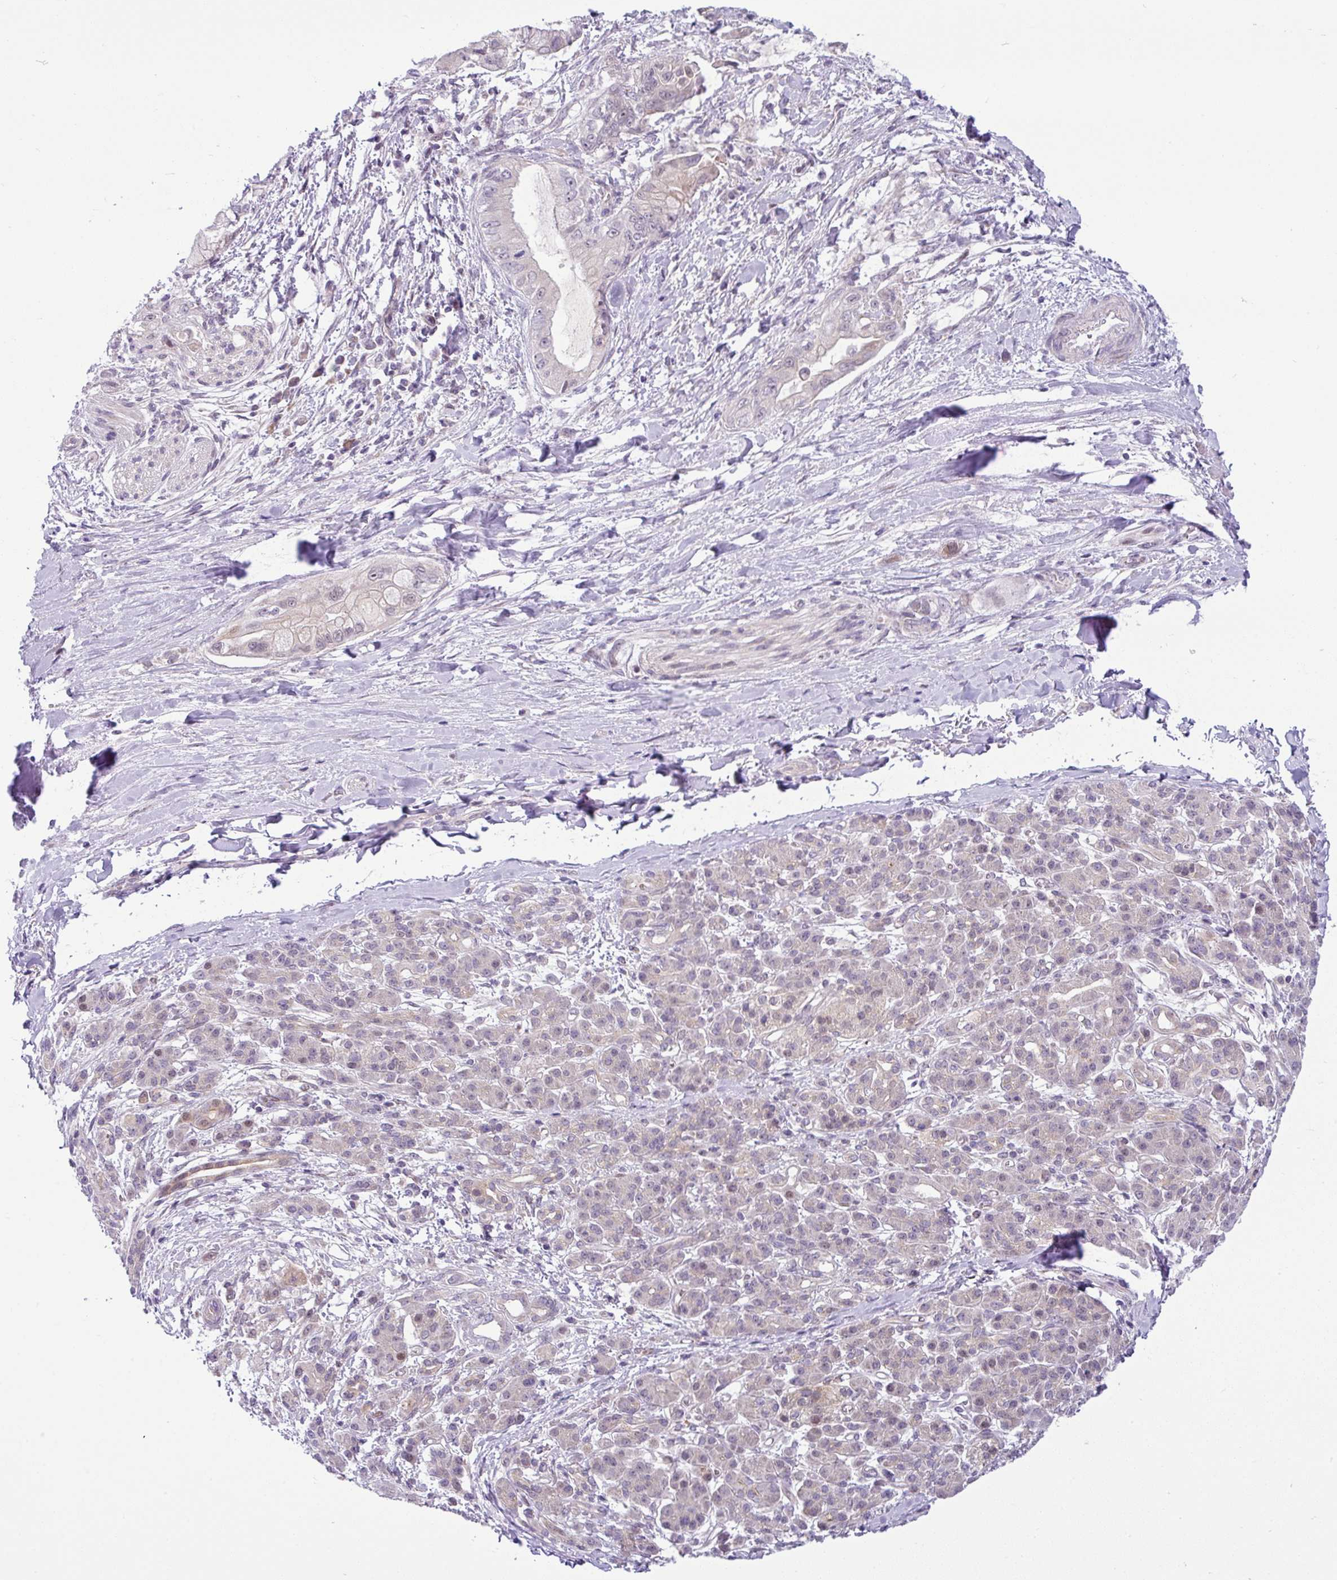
{"staining": {"intensity": "negative", "quantity": "none", "location": "none"}, "tissue": "pancreatic cancer", "cell_type": "Tumor cells", "image_type": "cancer", "snomed": [{"axis": "morphology", "description": "Adenocarcinoma, NOS"}, {"axis": "topography", "description": "Pancreas"}], "caption": "Pancreatic cancer was stained to show a protein in brown. There is no significant staining in tumor cells.", "gene": "NDUFB2", "patient": {"sex": "male", "age": 48}}